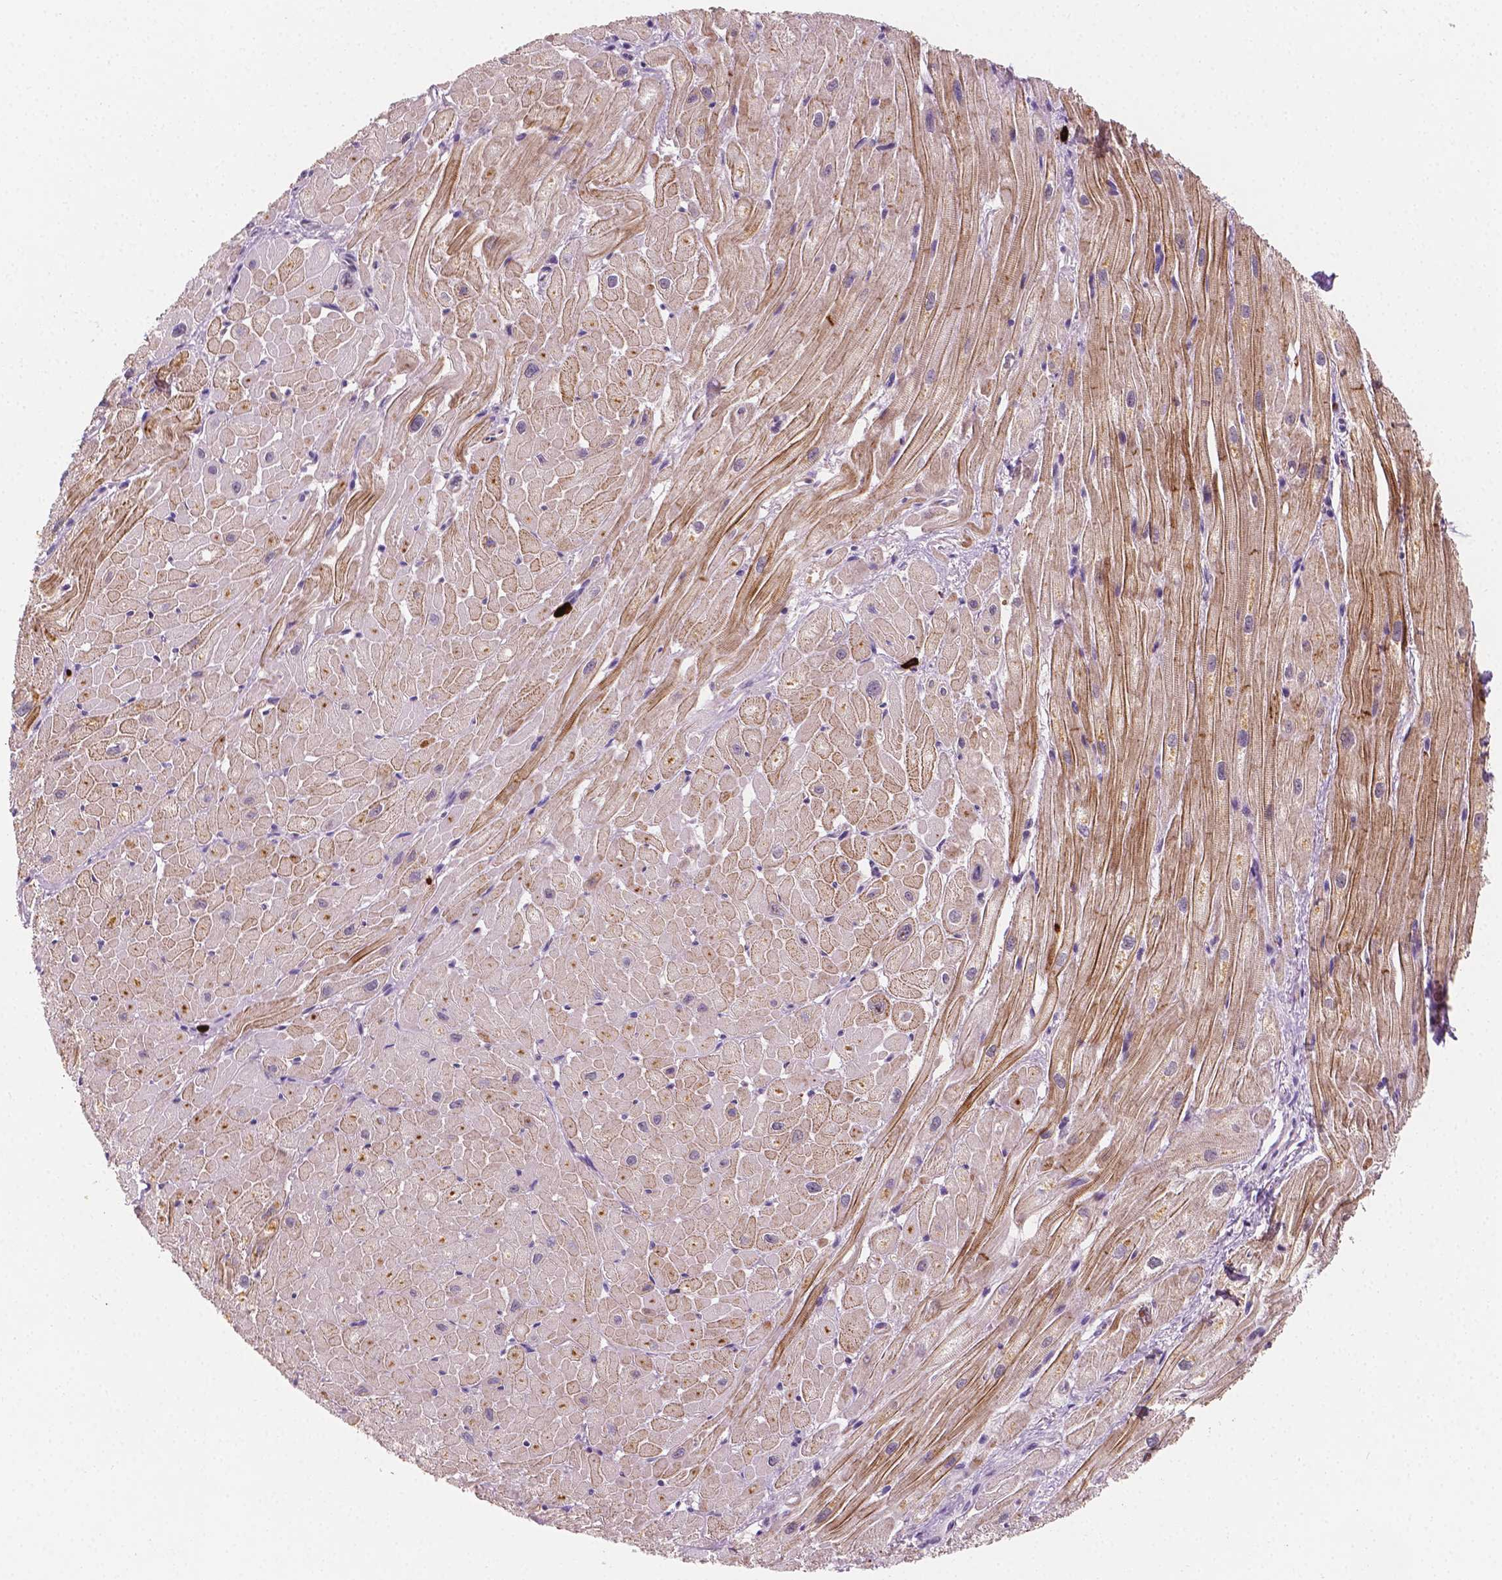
{"staining": {"intensity": "moderate", "quantity": "<25%", "location": "cytoplasmic/membranous"}, "tissue": "heart muscle", "cell_type": "Cardiomyocytes", "image_type": "normal", "snomed": [{"axis": "morphology", "description": "Normal tissue, NOS"}, {"axis": "topography", "description": "Heart"}], "caption": "Immunohistochemical staining of unremarkable human heart muscle reveals <25% levels of moderate cytoplasmic/membranous protein expression in about <25% of cardiomyocytes. The staining was performed using DAB, with brown indicating positive protein expression. Nuclei are stained blue with hematoxylin.", "gene": "SIRT2", "patient": {"sex": "male", "age": 62}}